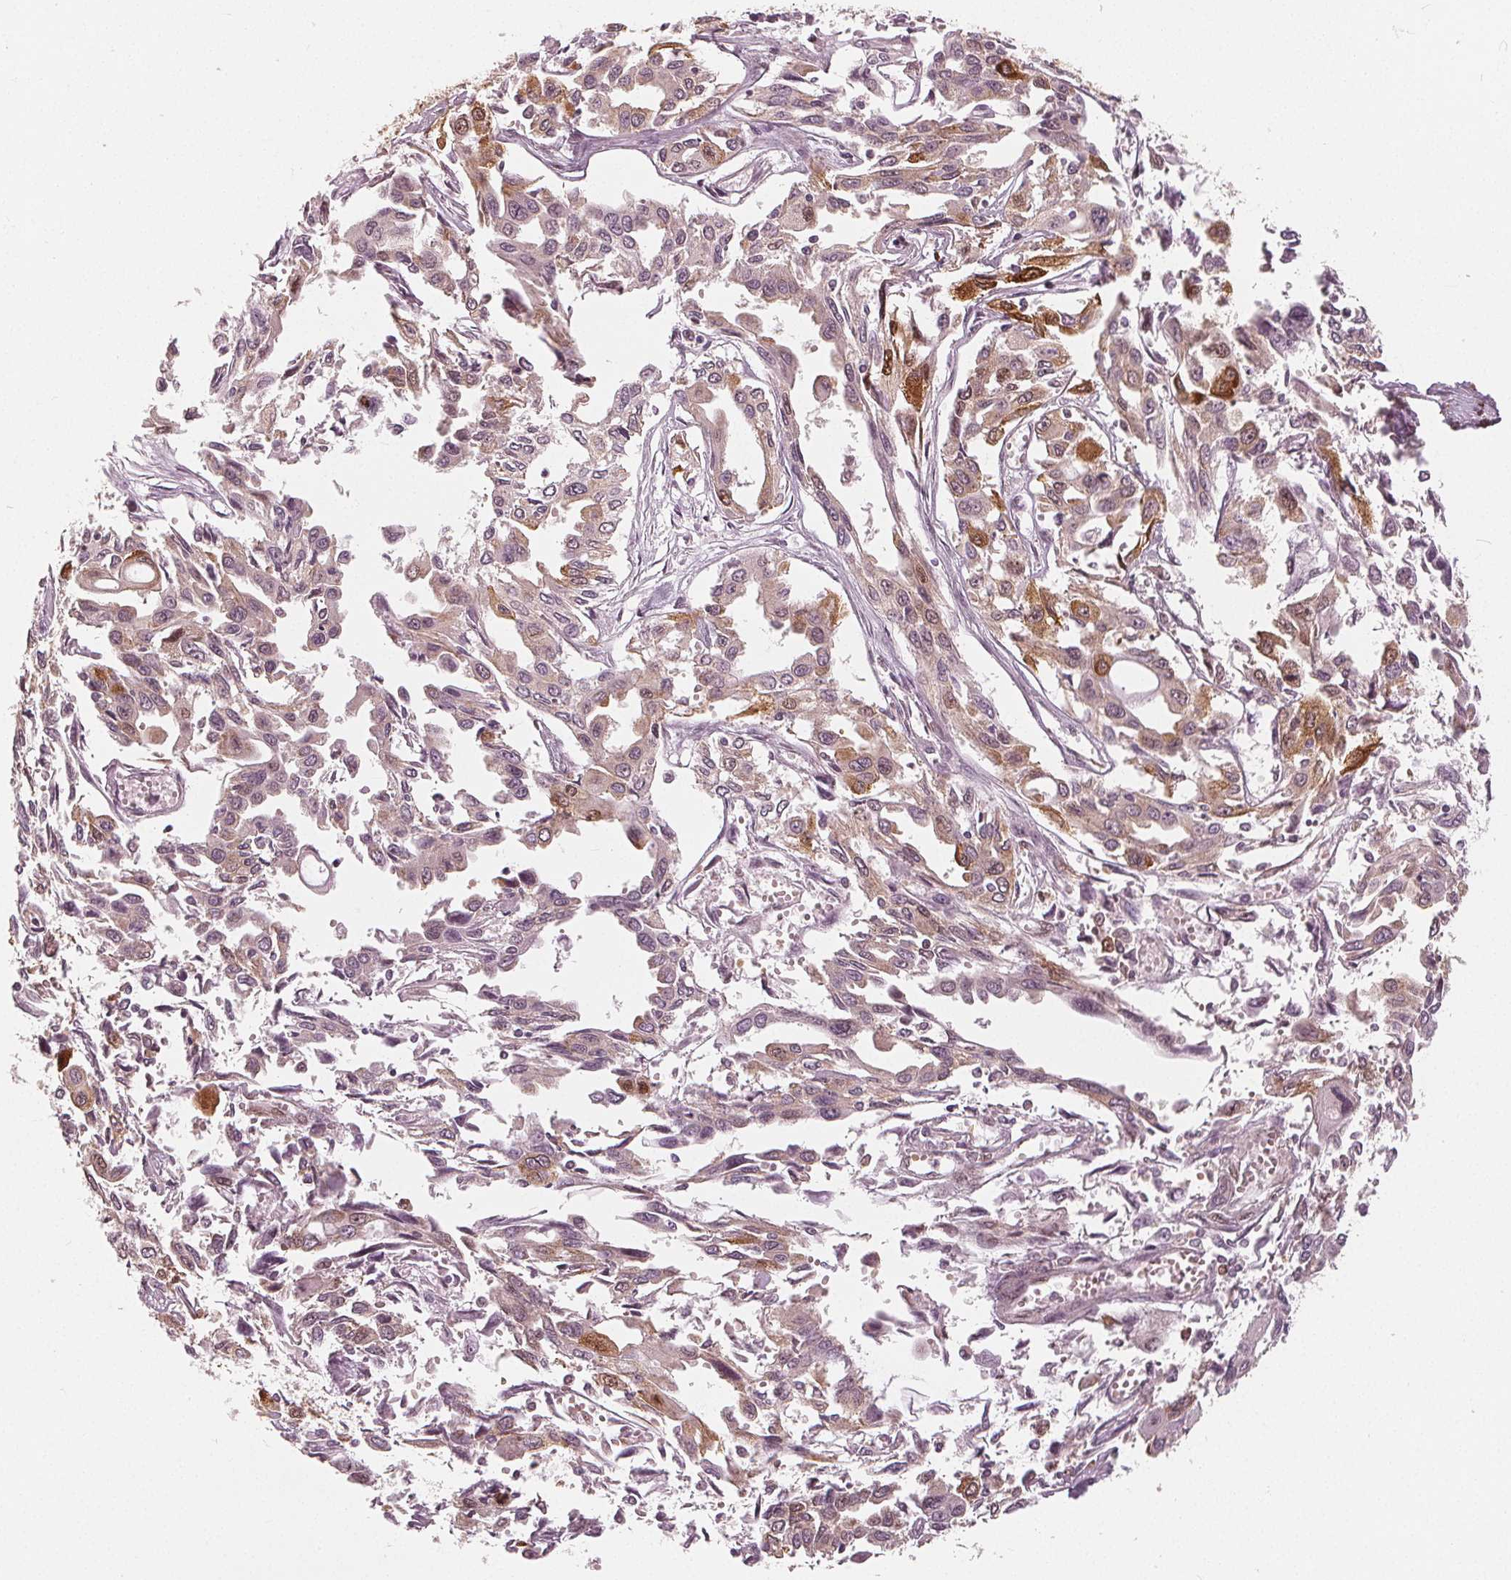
{"staining": {"intensity": "moderate", "quantity": "<25%", "location": "cytoplasmic/membranous,nuclear"}, "tissue": "pancreatic cancer", "cell_type": "Tumor cells", "image_type": "cancer", "snomed": [{"axis": "morphology", "description": "Adenocarcinoma, NOS"}, {"axis": "topography", "description": "Pancreas"}], "caption": "Pancreatic cancer tissue demonstrates moderate cytoplasmic/membranous and nuclear expression in about <25% of tumor cells, visualized by immunohistochemistry. The staining was performed using DAB (3,3'-diaminobenzidine), with brown indicating positive protein expression. Nuclei are stained blue with hematoxylin.", "gene": "SQSTM1", "patient": {"sex": "female", "age": 55}}